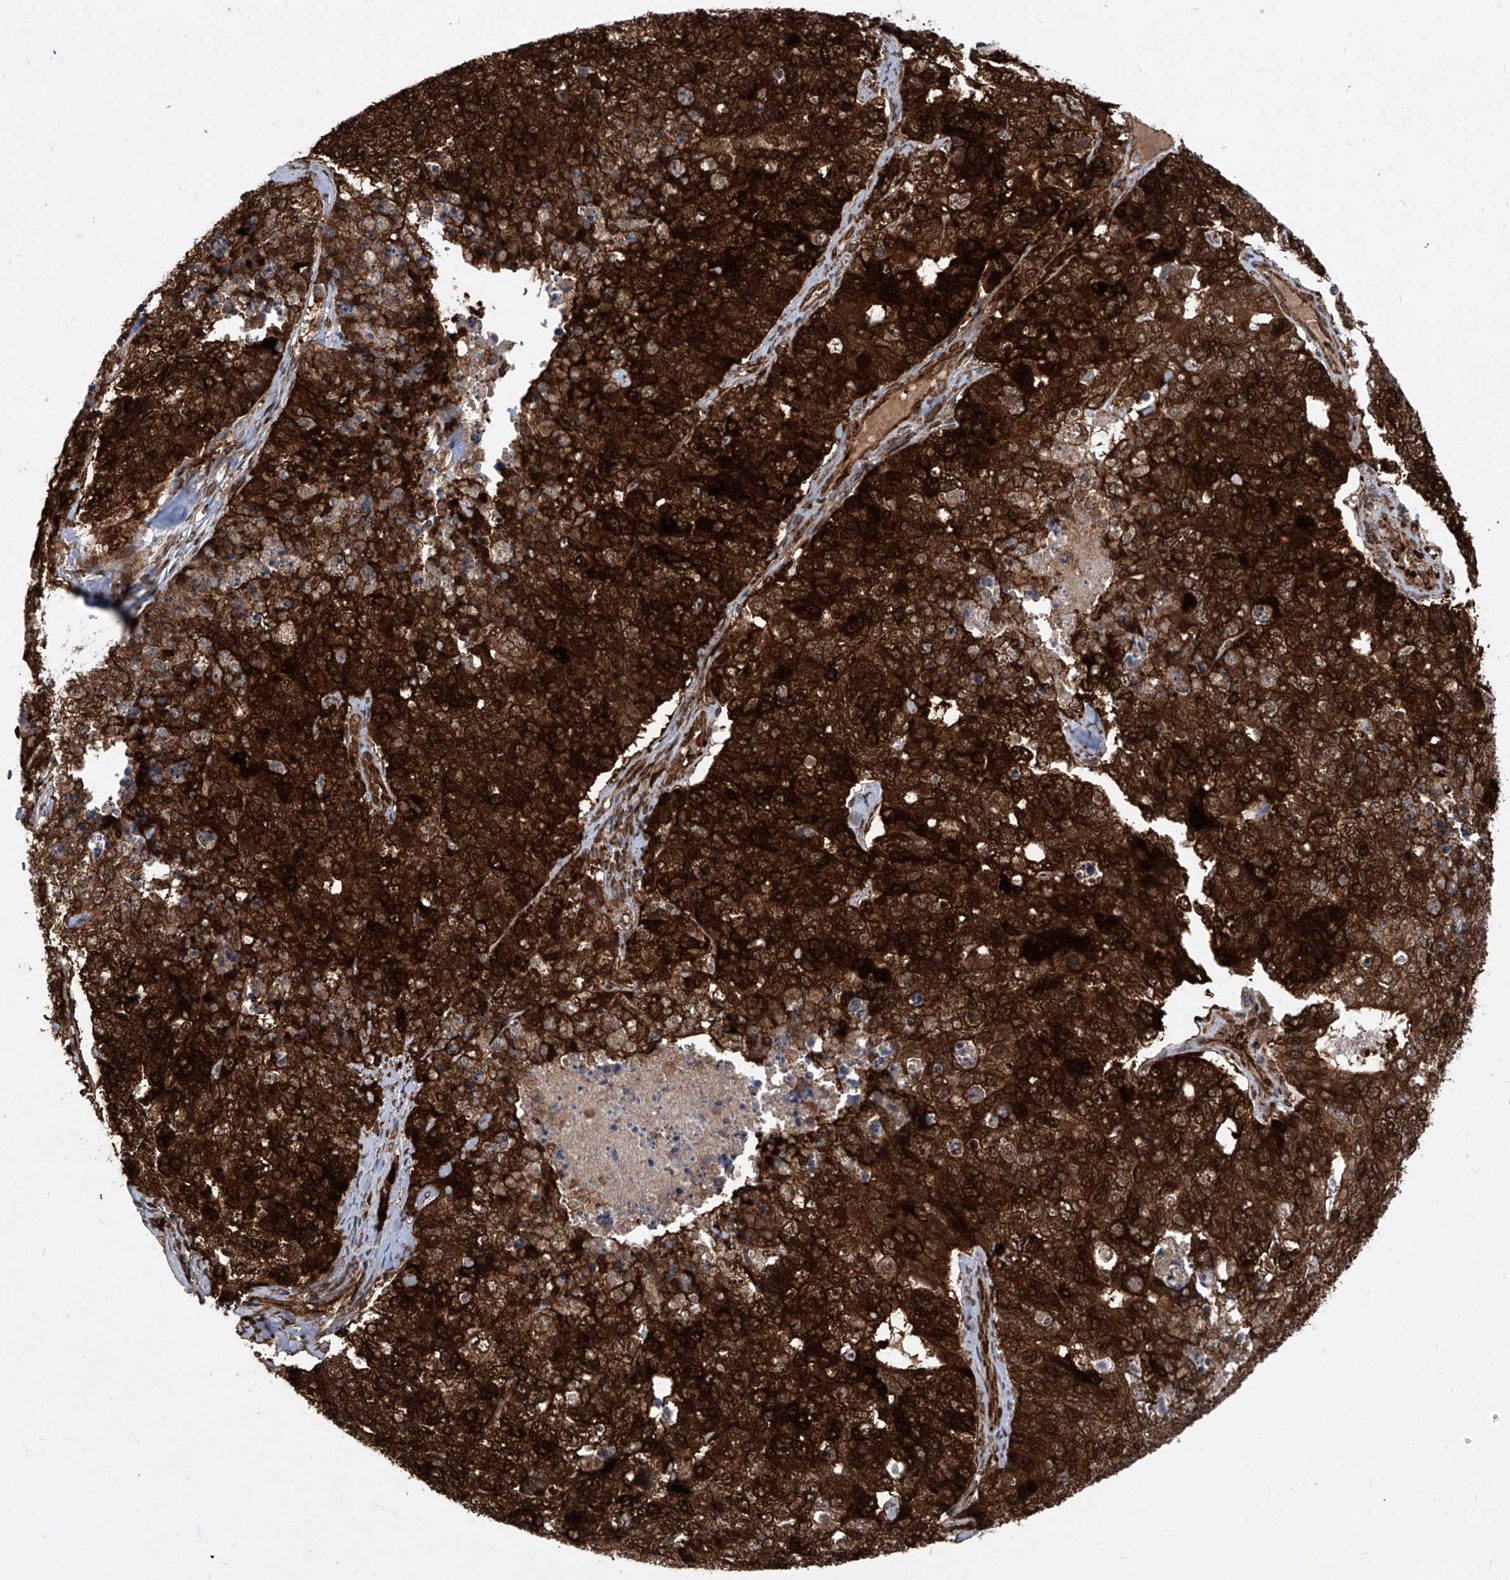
{"staining": {"intensity": "strong", "quantity": ">75%", "location": "cytoplasmic/membranous,nuclear"}, "tissue": "cervical cancer", "cell_type": "Tumor cells", "image_type": "cancer", "snomed": [{"axis": "morphology", "description": "Squamous cell carcinoma, NOS"}, {"axis": "topography", "description": "Cervix"}], "caption": "Protein expression analysis of cervical squamous cell carcinoma shows strong cytoplasmic/membranous and nuclear positivity in approximately >75% of tumor cells.", "gene": "MAGED2", "patient": {"sex": "female", "age": 63}}